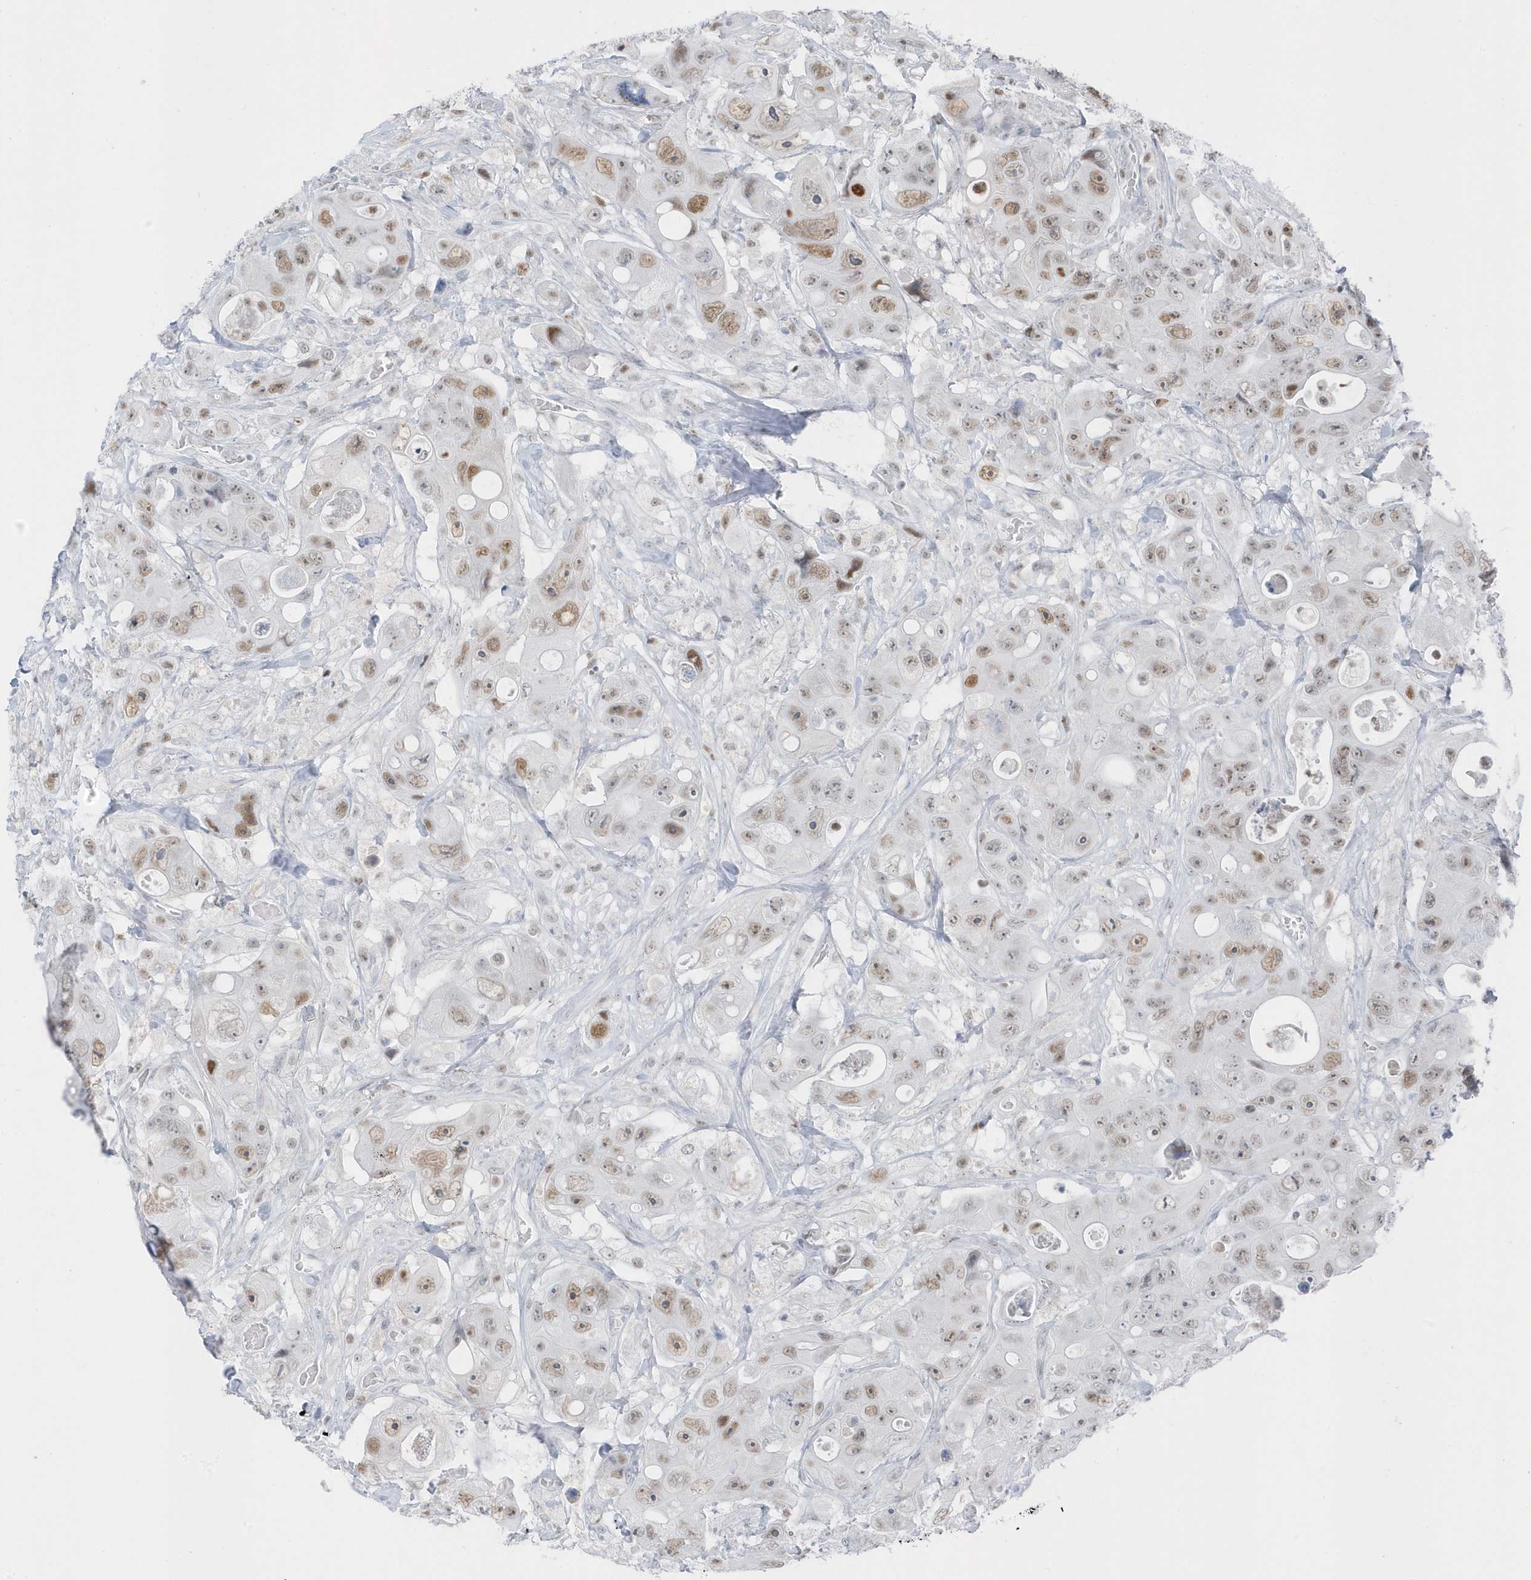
{"staining": {"intensity": "moderate", "quantity": "25%-75%", "location": "nuclear"}, "tissue": "colorectal cancer", "cell_type": "Tumor cells", "image_type": "cancer", "snomed": [{"axis": "morphology", "description": "Adenocarcinoma, NOS"}, {"axis": "topography", "description": "Colon"}], "caption": "The histopathology image demonstrates immunohistochemical staining of colorectal cancer. There is moderate nuclear positivity is appreciated in about 25%-75% of tumor cells. The staining was performed using DAB (3,3'-diaminobenzidine) to visualize the protein expression in brown, while the nuclei were stained in blue with hematoxylin (Magnification: 20x).", "gene": "SMIM34", "patient": {"sex": "female", "age": 46}}